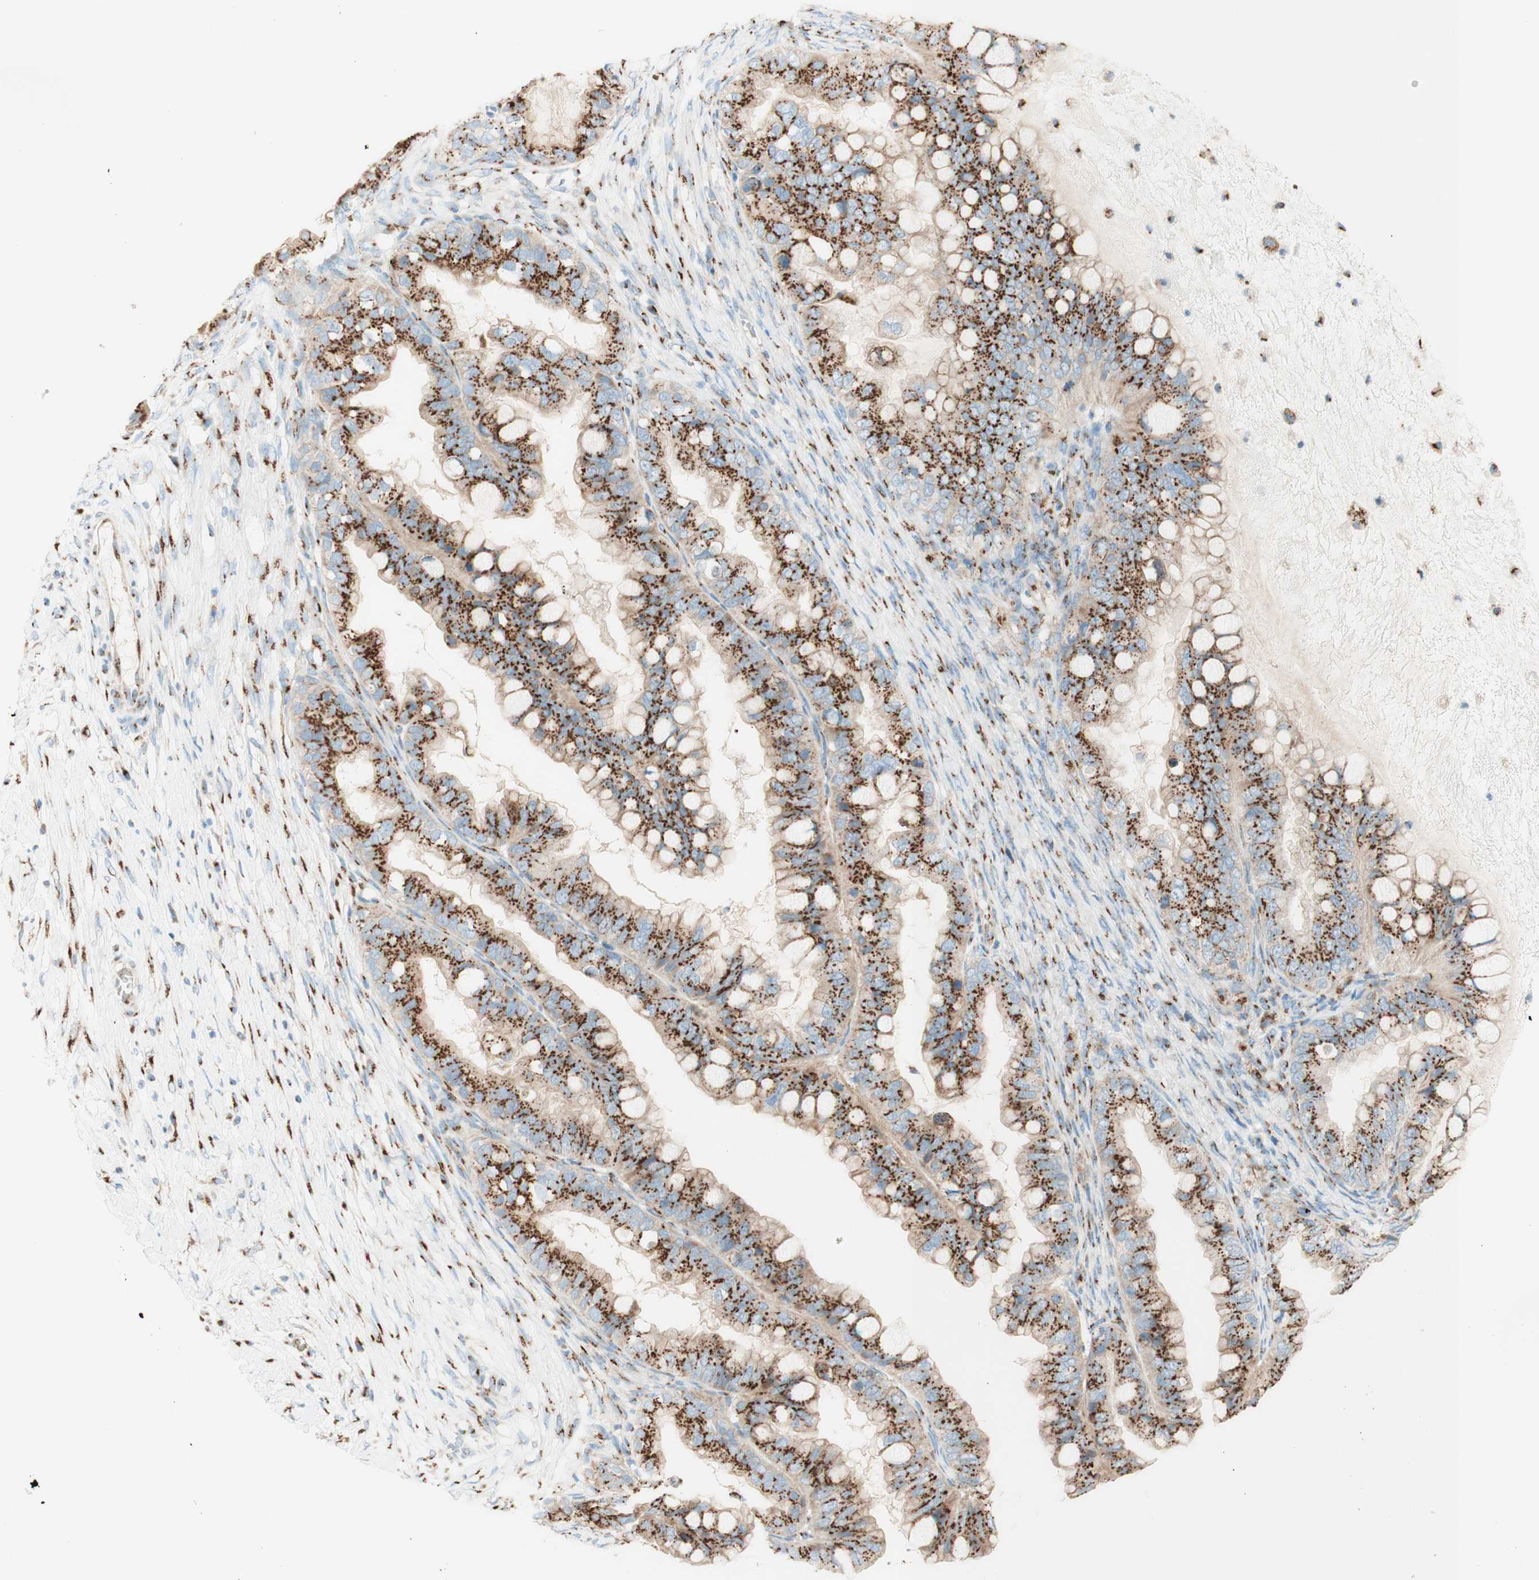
{"staining": {"intensity": "strong", "quantity": ">75%", "location": "cytoplasmic/membranous"}, "tissue": "ovarian cancer", "cell_type": "Tumor cells", "image_type": "cancer", "snomed": [{"axis": "morphology", "description": "Cystadenocarcinoma, mucinous, NOS"}, {"axis": "topography", "description": "Ovary"}], "caption": "A histopathology image showing strong cytoplasmic/membranous staining in about >75% of tumor cells in ovarian cancer, as visualized by brown immunohistochemical staining.", "gene": "GOLGB1", "patient": {"sex": "female", "age": 80}}